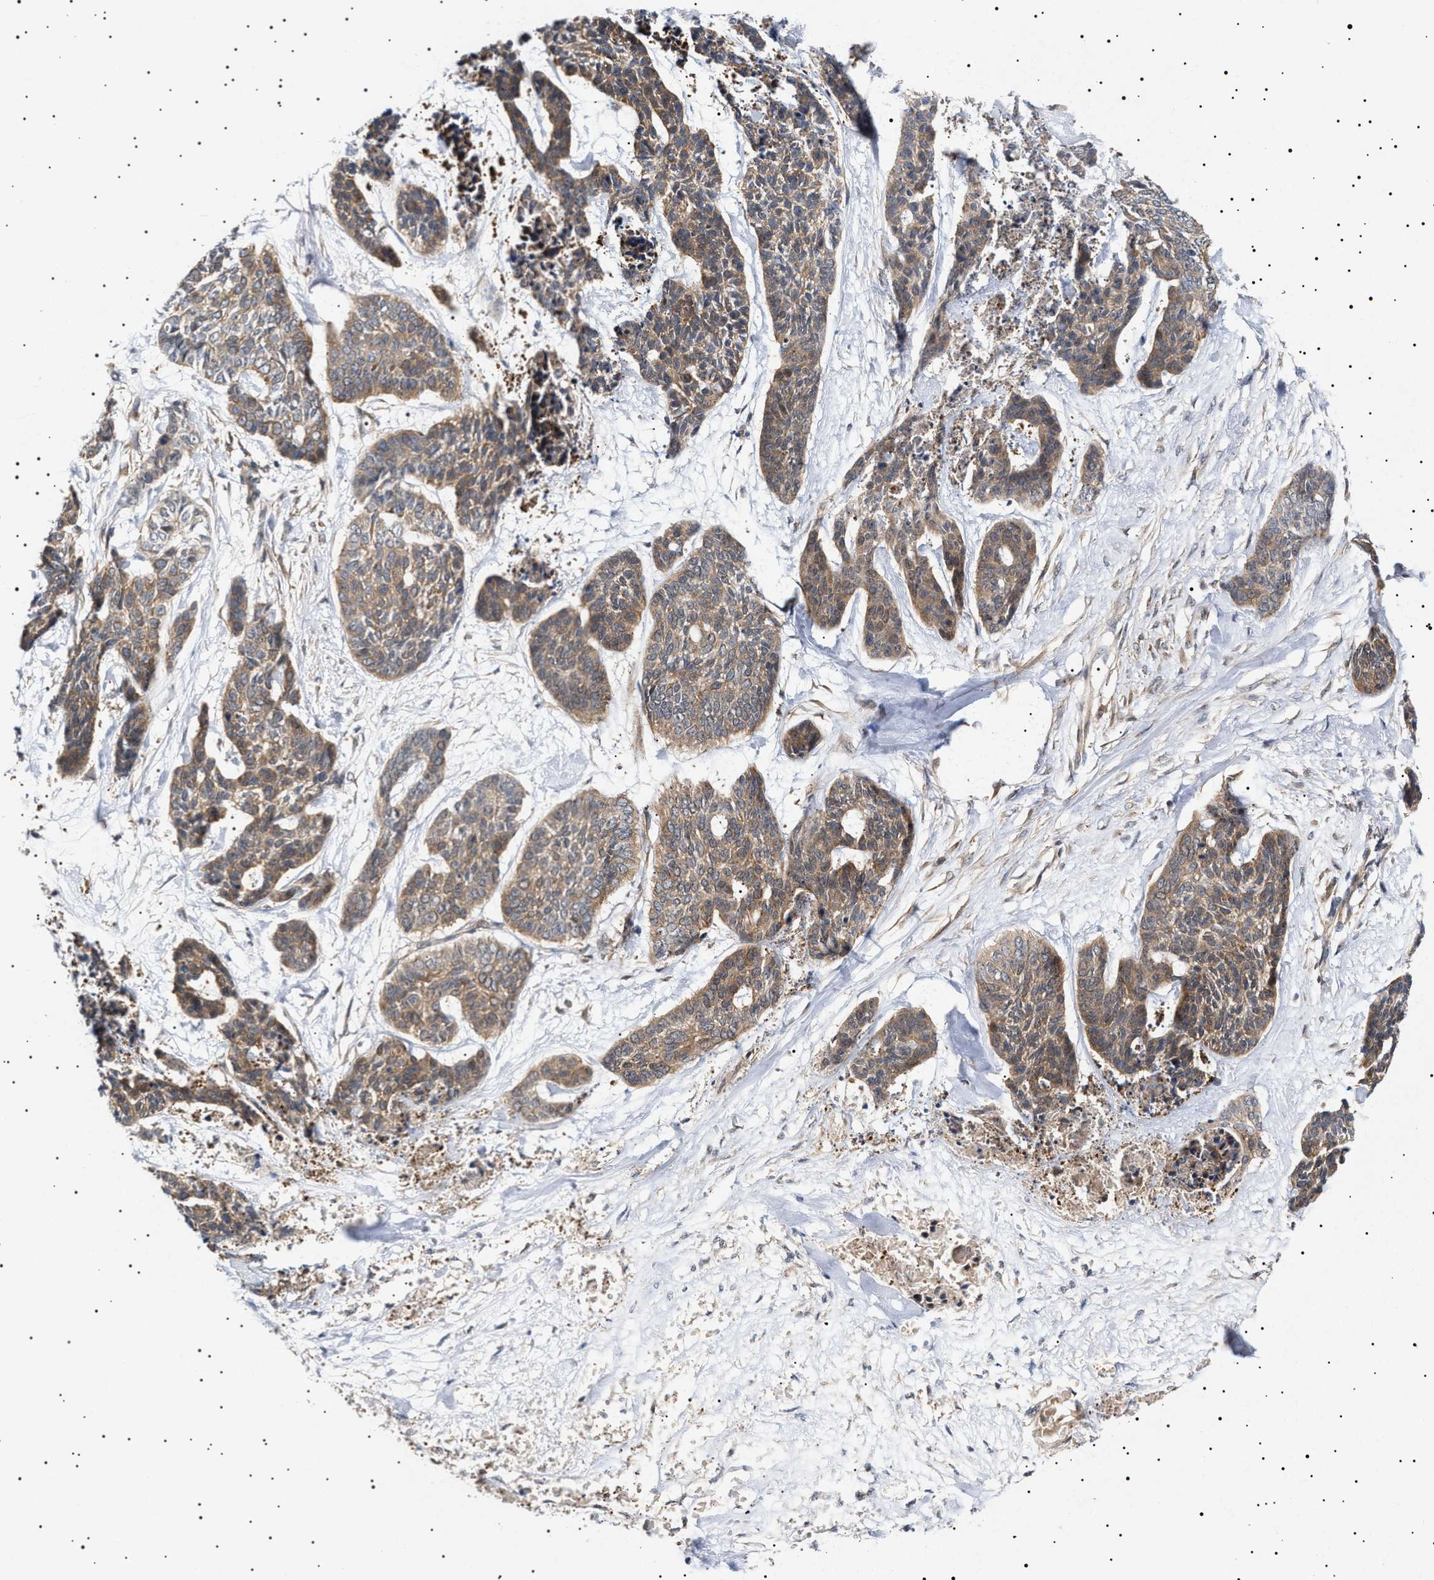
{"staining": {"intensity": "moderate", "quantity": ">75%", "location": "cytoplasmic/membranous"}, "tissue": "skin cancer", "cell_type": "Tumor cells", "image_type": "cancer", "snomed": [{"axis": "morphology", "description": "Basal cell carcinoma"}, {"axis": "topography", "description": "Skin"}], "caption": "Moderate cytoplasmic/membranous positivity for a protein is present in about >75% of tumor cells of skin cancer using immunohistochemistry (IHC).", "gene": "NPLOC4", "patient": {"sex": "female", "age": 64}}